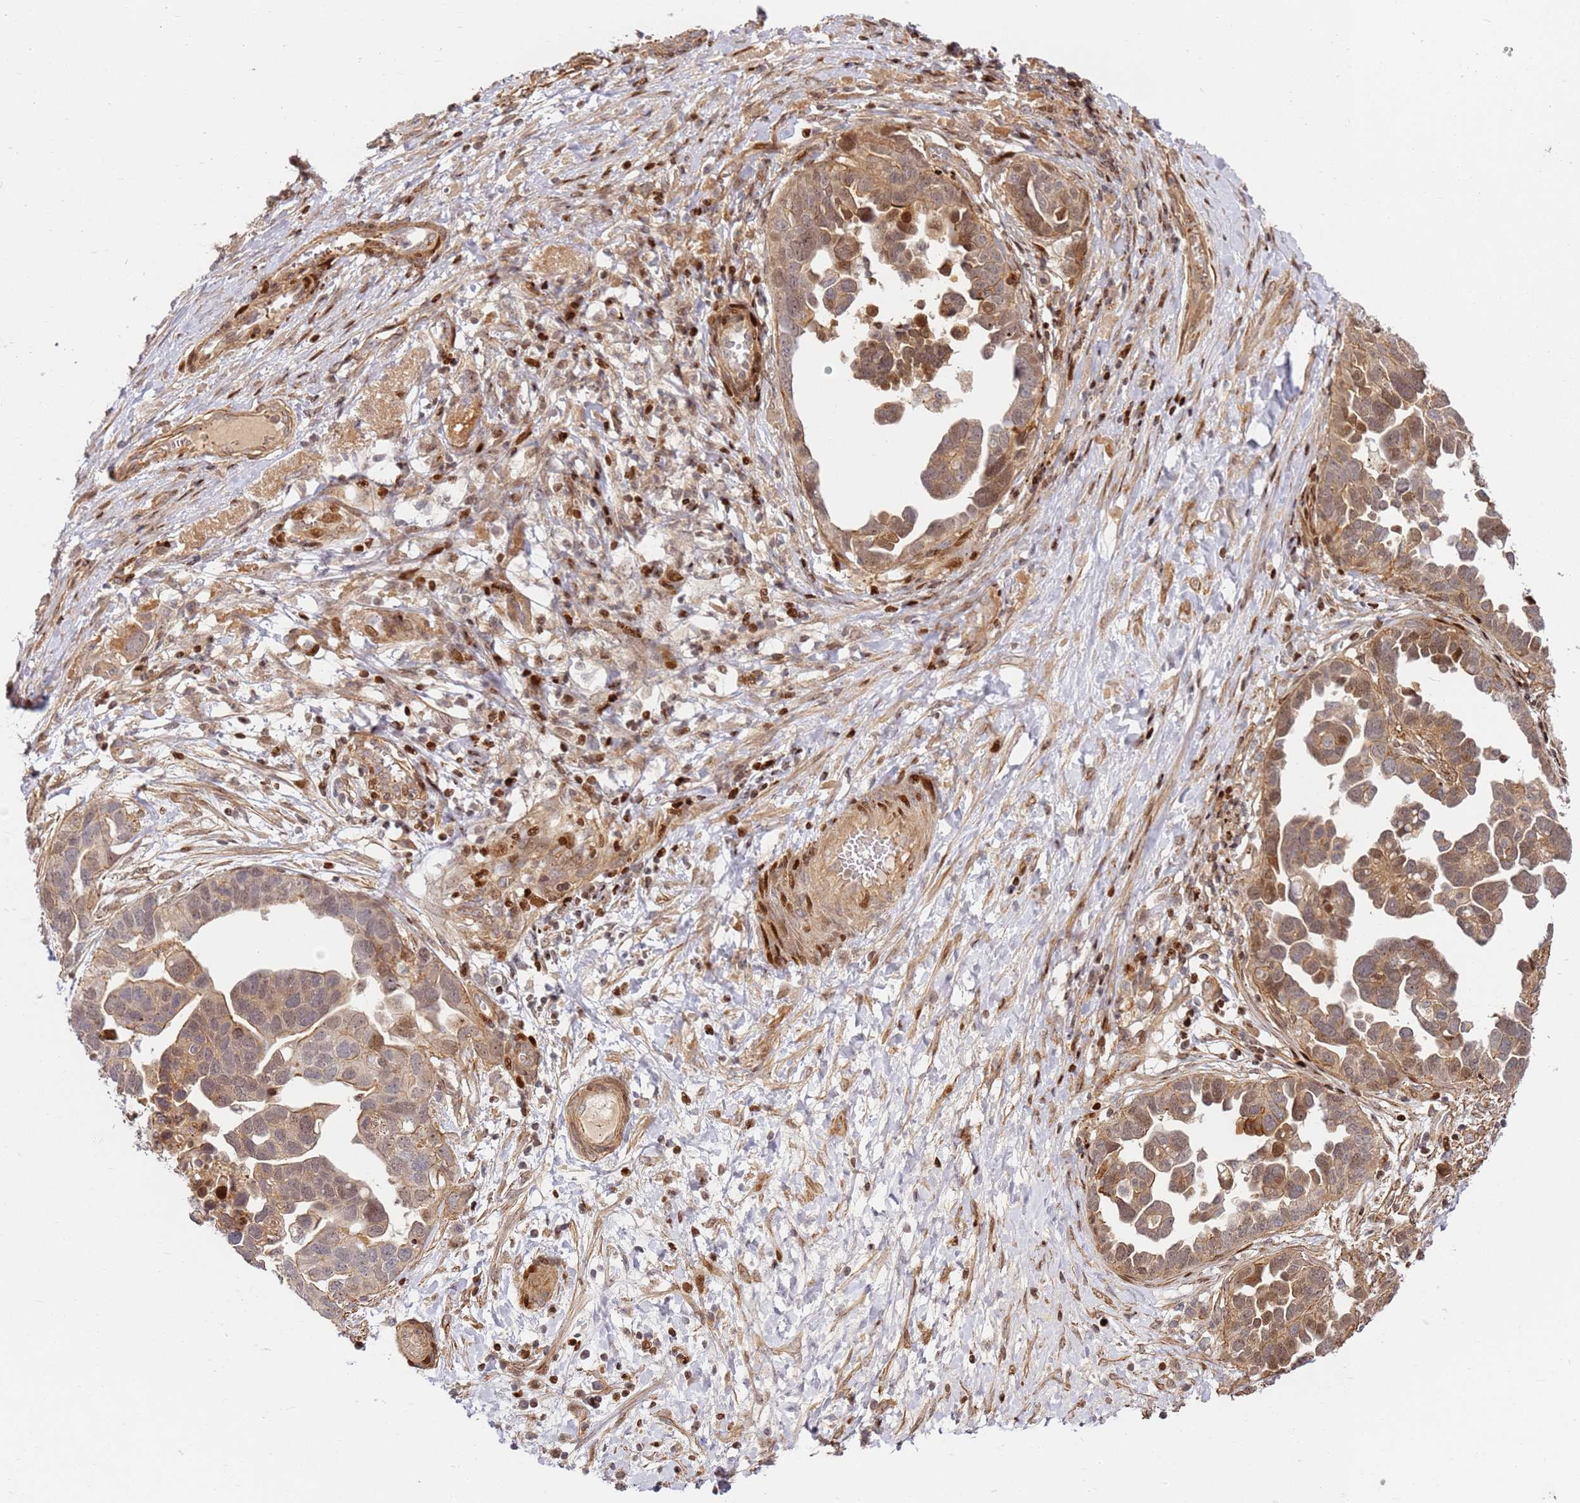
{"staining": {"intensity": "weak", "quantity": "25%-75%", "location": "cytoplasmic/membranous,nuclear"}, "tissue": "ovarian cancer", "cell_type": "Tumor cells", "image_type": "cancer", "snomed": [{"axis": "morphology", "description": "Cystadenocarcinoma, serous, NOS"}, {"axis": "topography", "description": "Ovary"}], "caption": "A photomicrograph showing weak cytoplasmic/membranous and nuclear staining in approximately 25%-75% of tumor cells in ovarian cancer (serous cystadenocarcinoma), as visualized by brown immunohistochemical staining.", "gene": "TMEM233", "patient": {"sex": "female", "age": 54}}